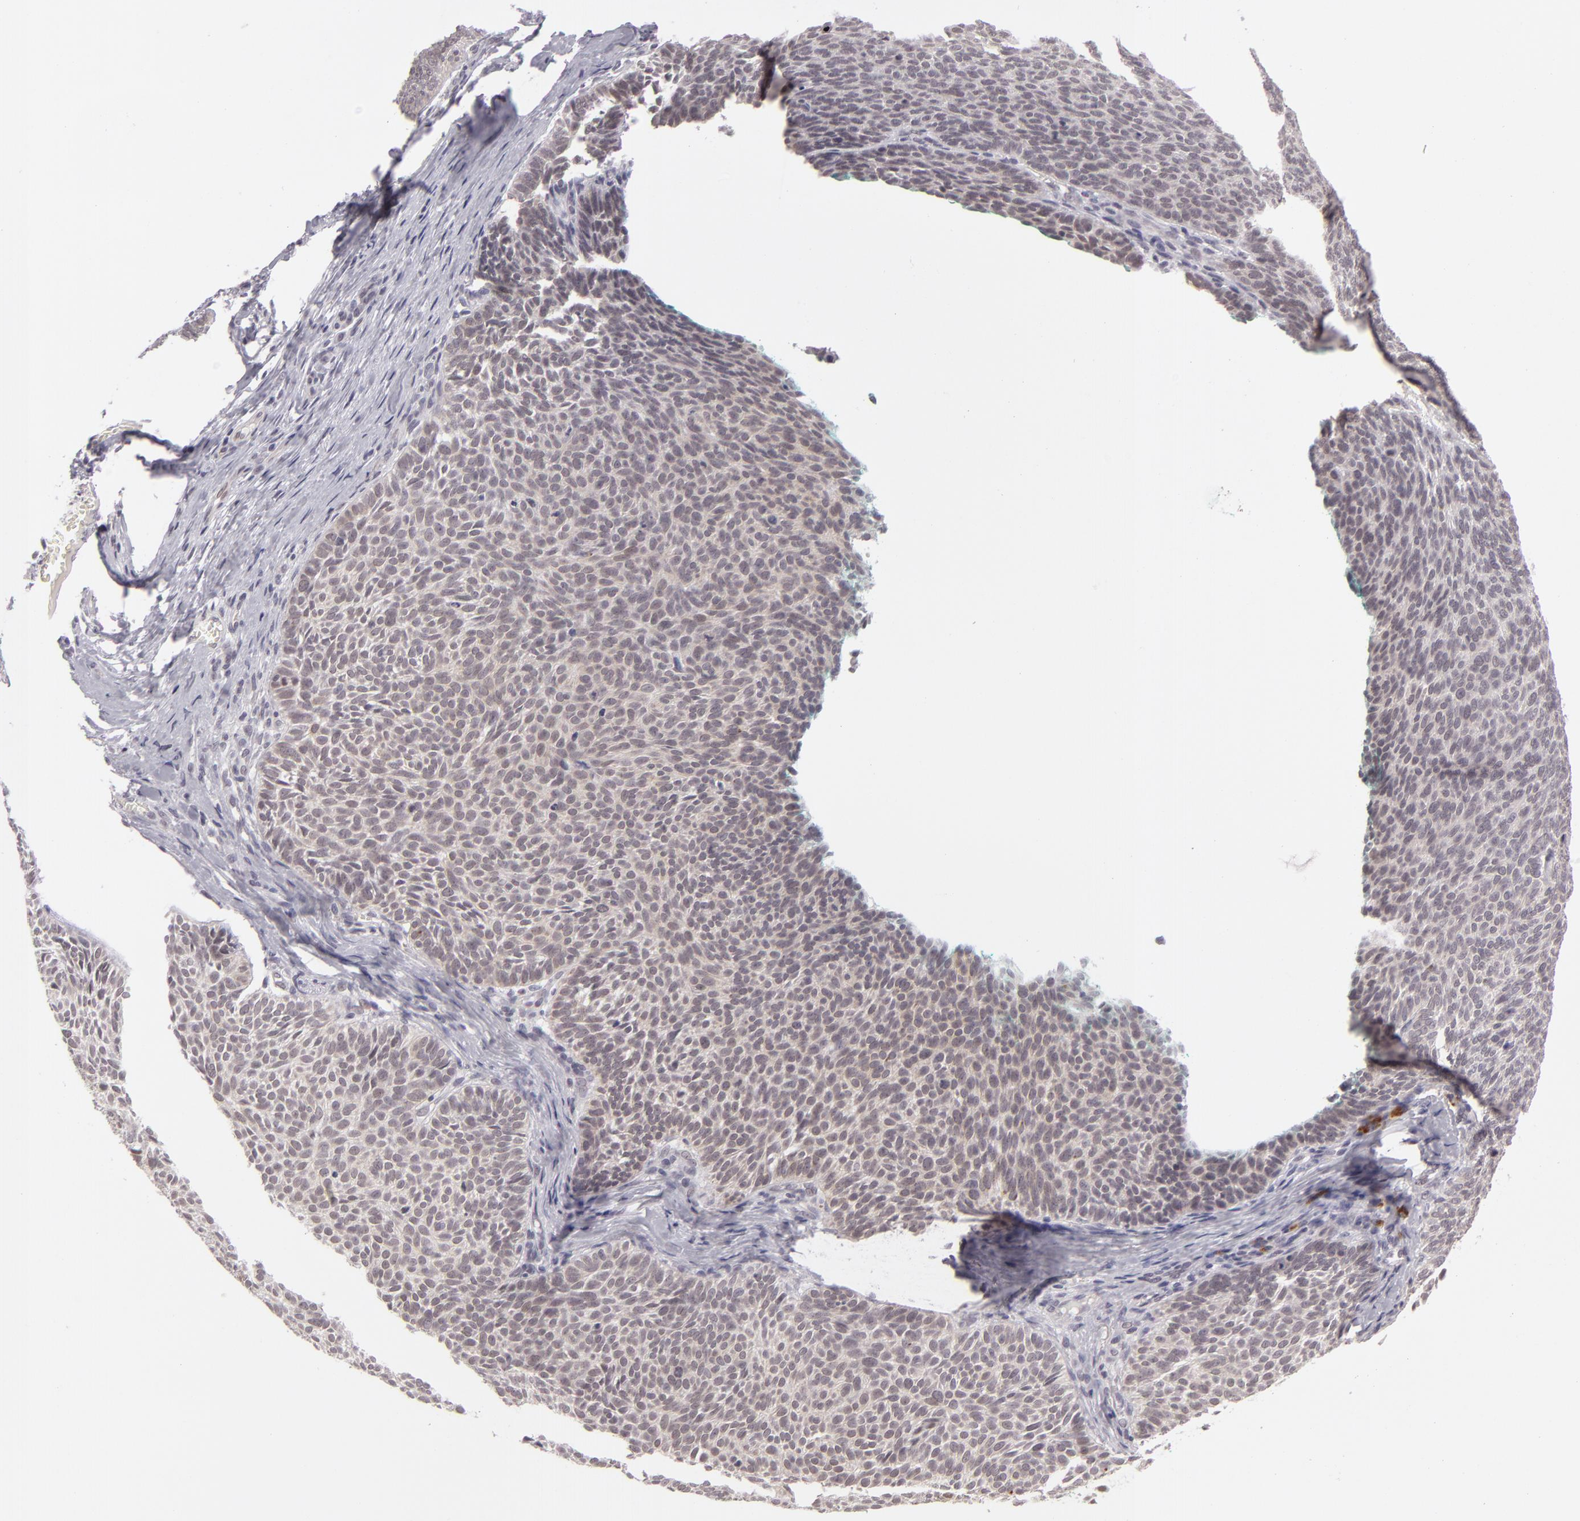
{"staining": {"intensity": "weak", "quantity": "<25%", "location": "nuclear"}, "tissue": "skin cancer", "cell_type": "Tumor cells", "image_type": "cancer", "snomed": [{"axis": "morphology", "description": "Basal cell carcinoma"}, {"axis": "topography", "description": "Skin"}], "caption": "DAB (3,3'-diaminobenzidine) immunohistochemical staining of human skin basal cell carcinoma displays no significant expression in tumor cells.", "gene": "ZNF205", "patient": {"sex": "male", "age": 63}}